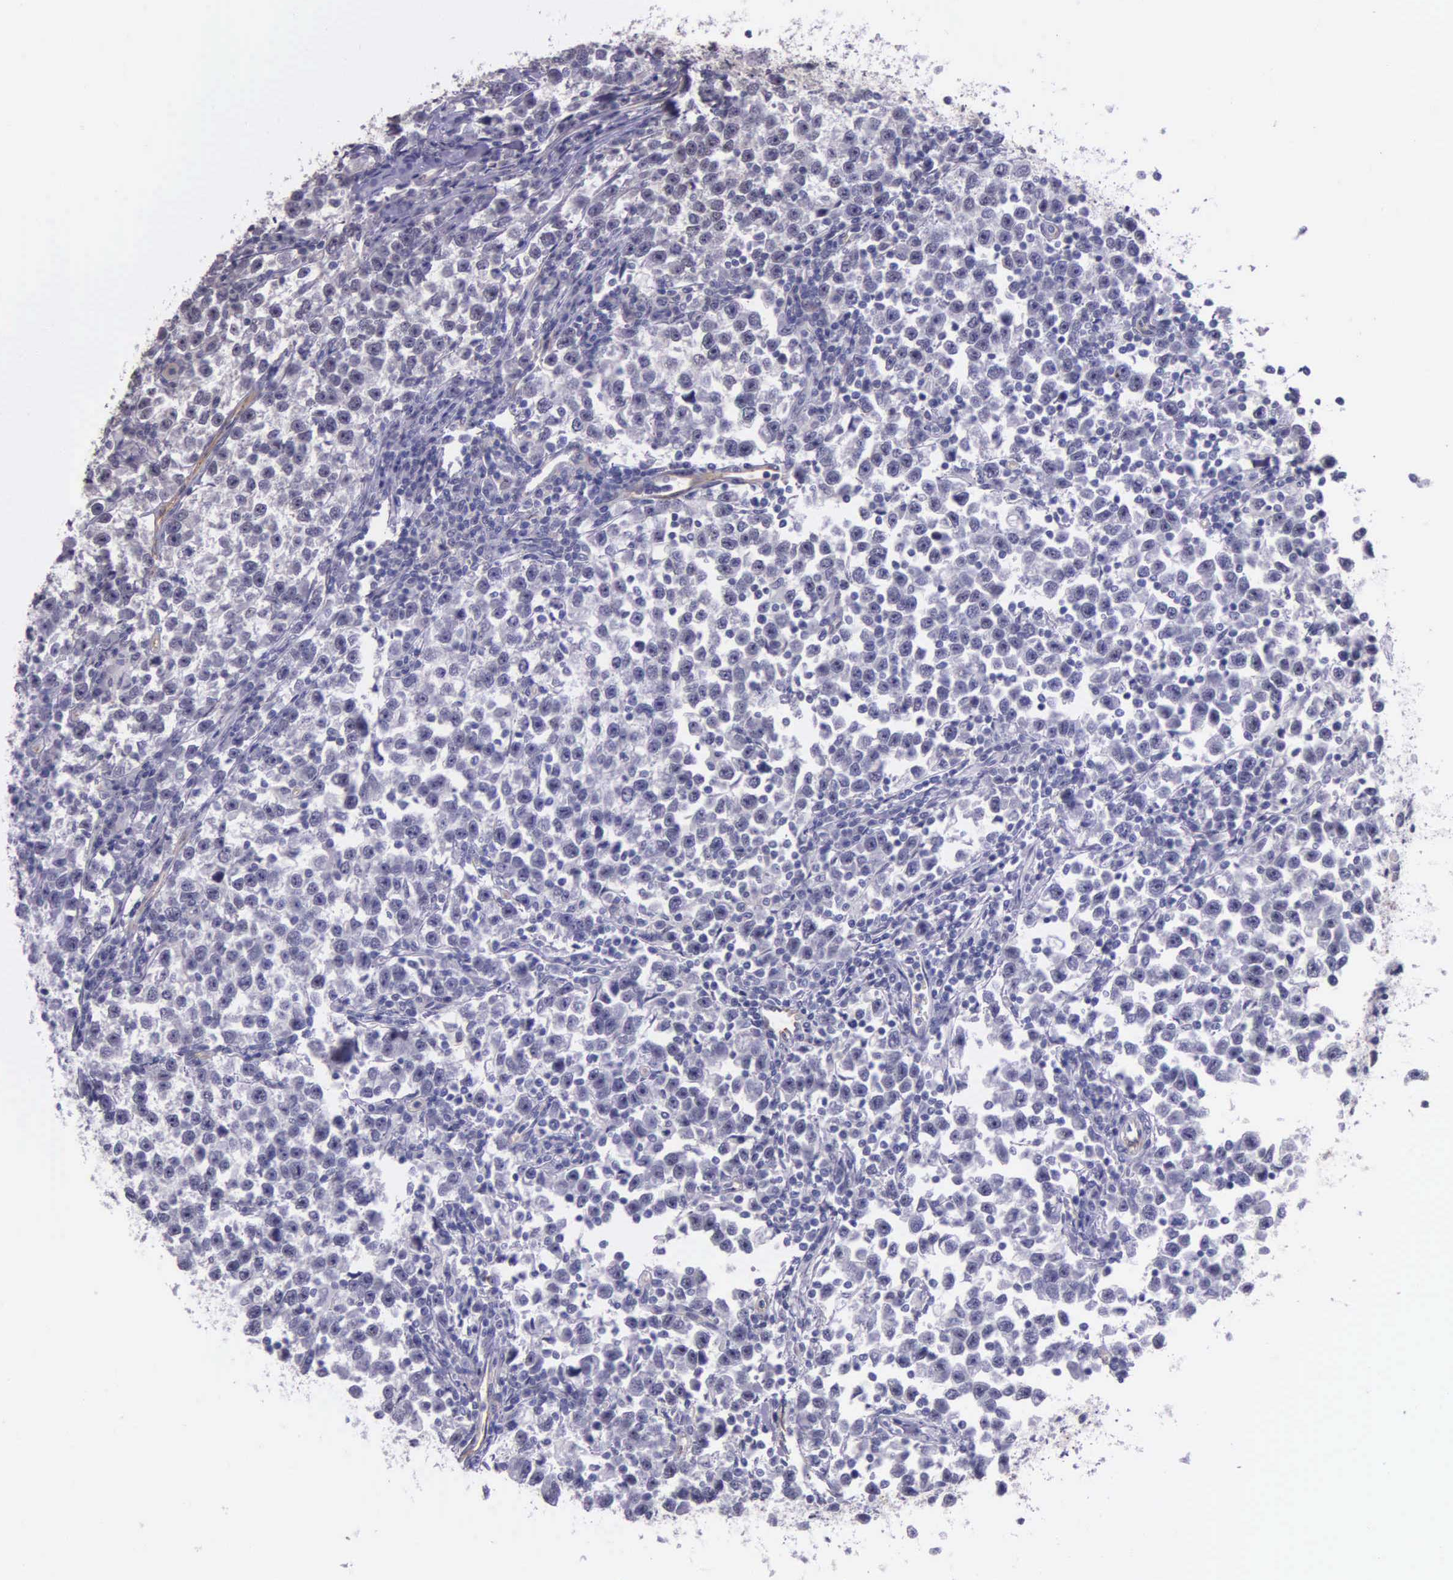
{"staining": {"intensity": "negative", "quantity": "none", "location": "none"}, "tissue": "testis cancer", "cell_type": "Tumor cells", "image_type": "cancer", "snomed": [{"axis": "morphology", "description": "Seminoma, NOS"}, {"axis": "topography", "description": "Testis"}], "caption": "An image of seminoma (testis) stained for a protein demonstrates no brown staining in tumor cells.", "gene": "AHNAK2", "patient": {"sex": "male", "age": 43}}